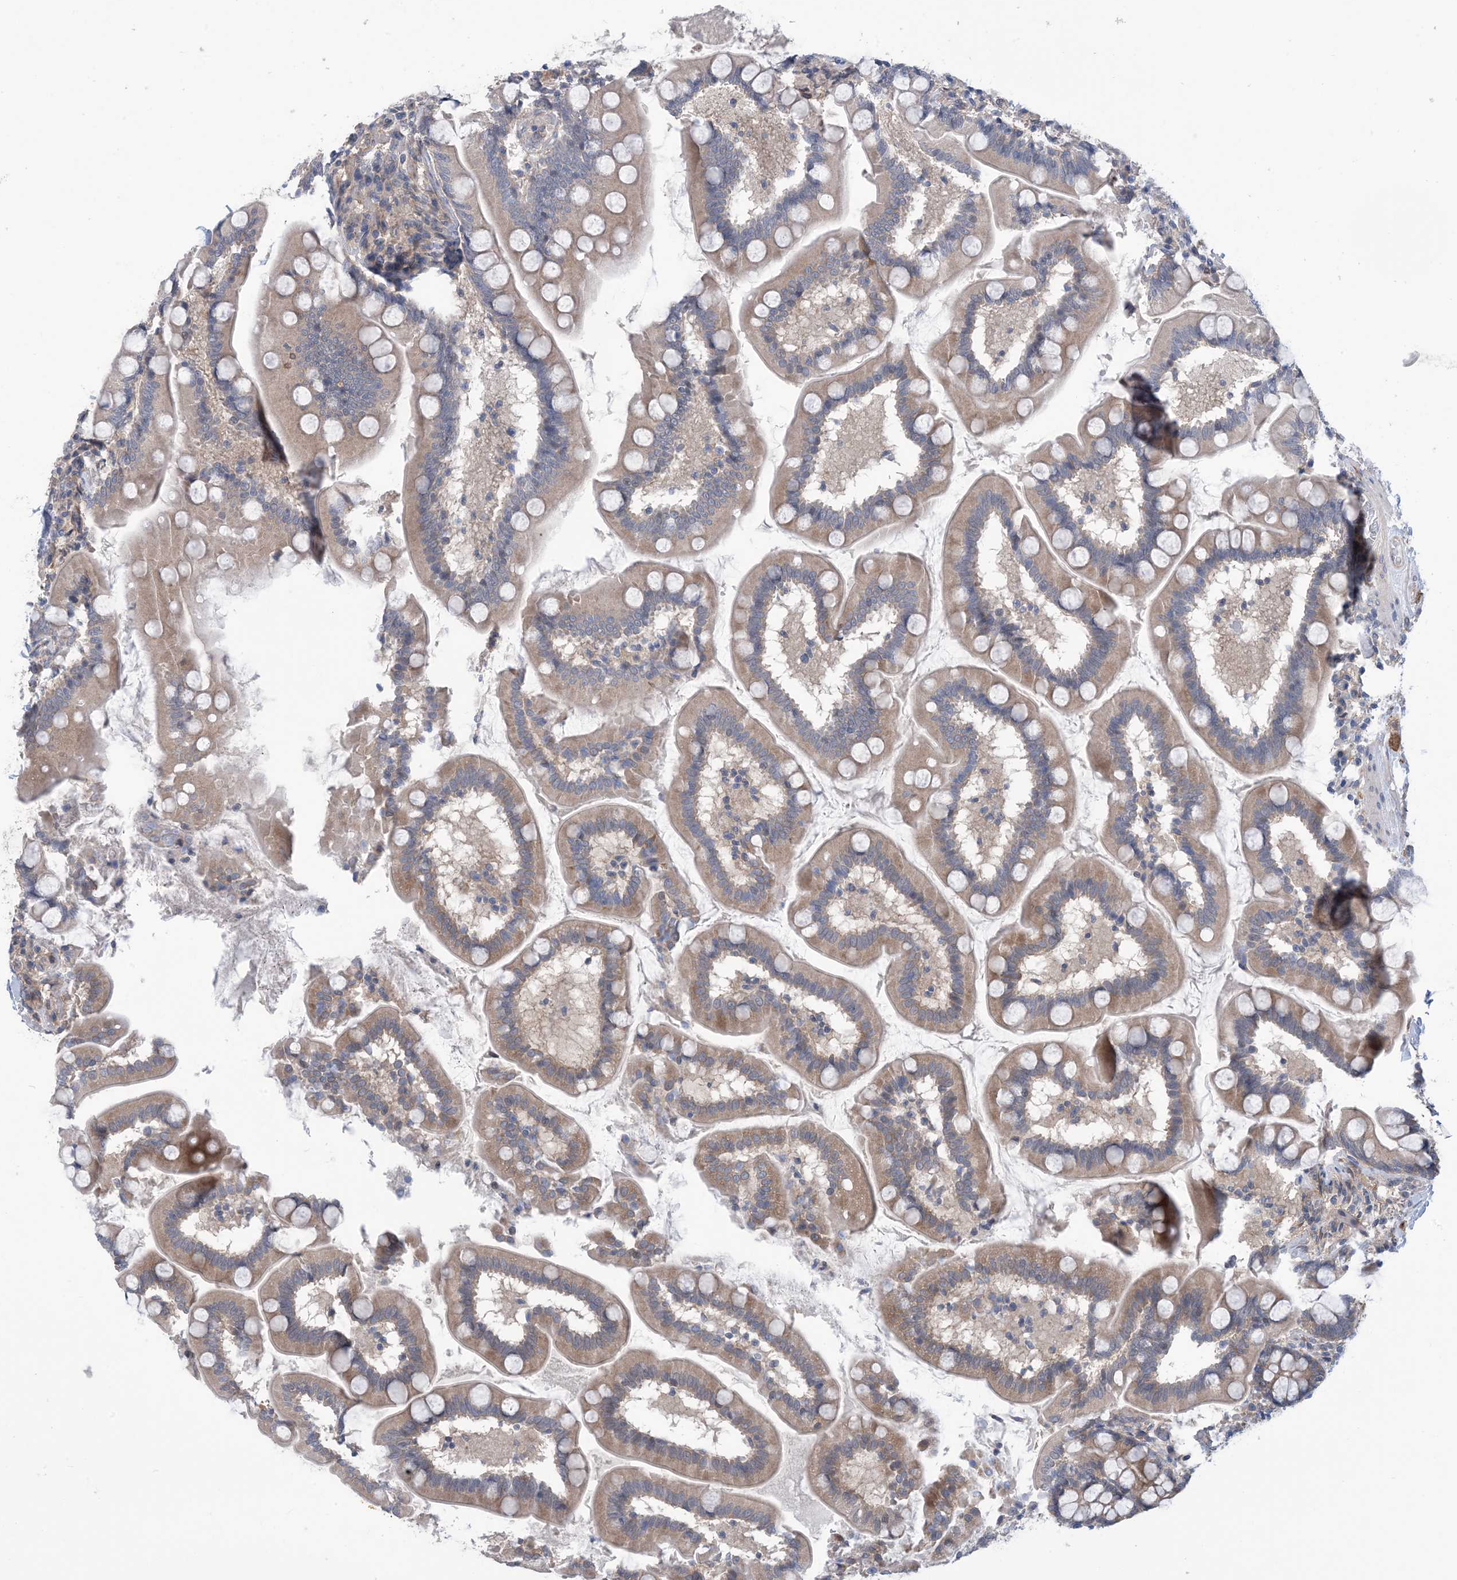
{"staining": {"intensity": "weak", "quantity": "25%-75%", "location": "cytoplasmic/membranous"}, "tissue": "small intestine", "cell_type": "Glandular cells", "image_type": "normal", "snomed": [{"axis": "morphology", "description": "Normal tissue, NOS"}, {"axis": "topography", "description": "Small intestine"}], "caption": "Immunohistochemical staining of benign small intestine shows low levels of weak cytoplasmic/membranous staining in approximately 25%-75% of glandular cells. The staining is performed using DAB (3,3'-diaminobenzidine) brown chromogen to label protein expression. The nuclei are counter-stained blue using hematoxylin.", "gene": "EHBP1", "patient": {"sex": "female", "age": 64}}